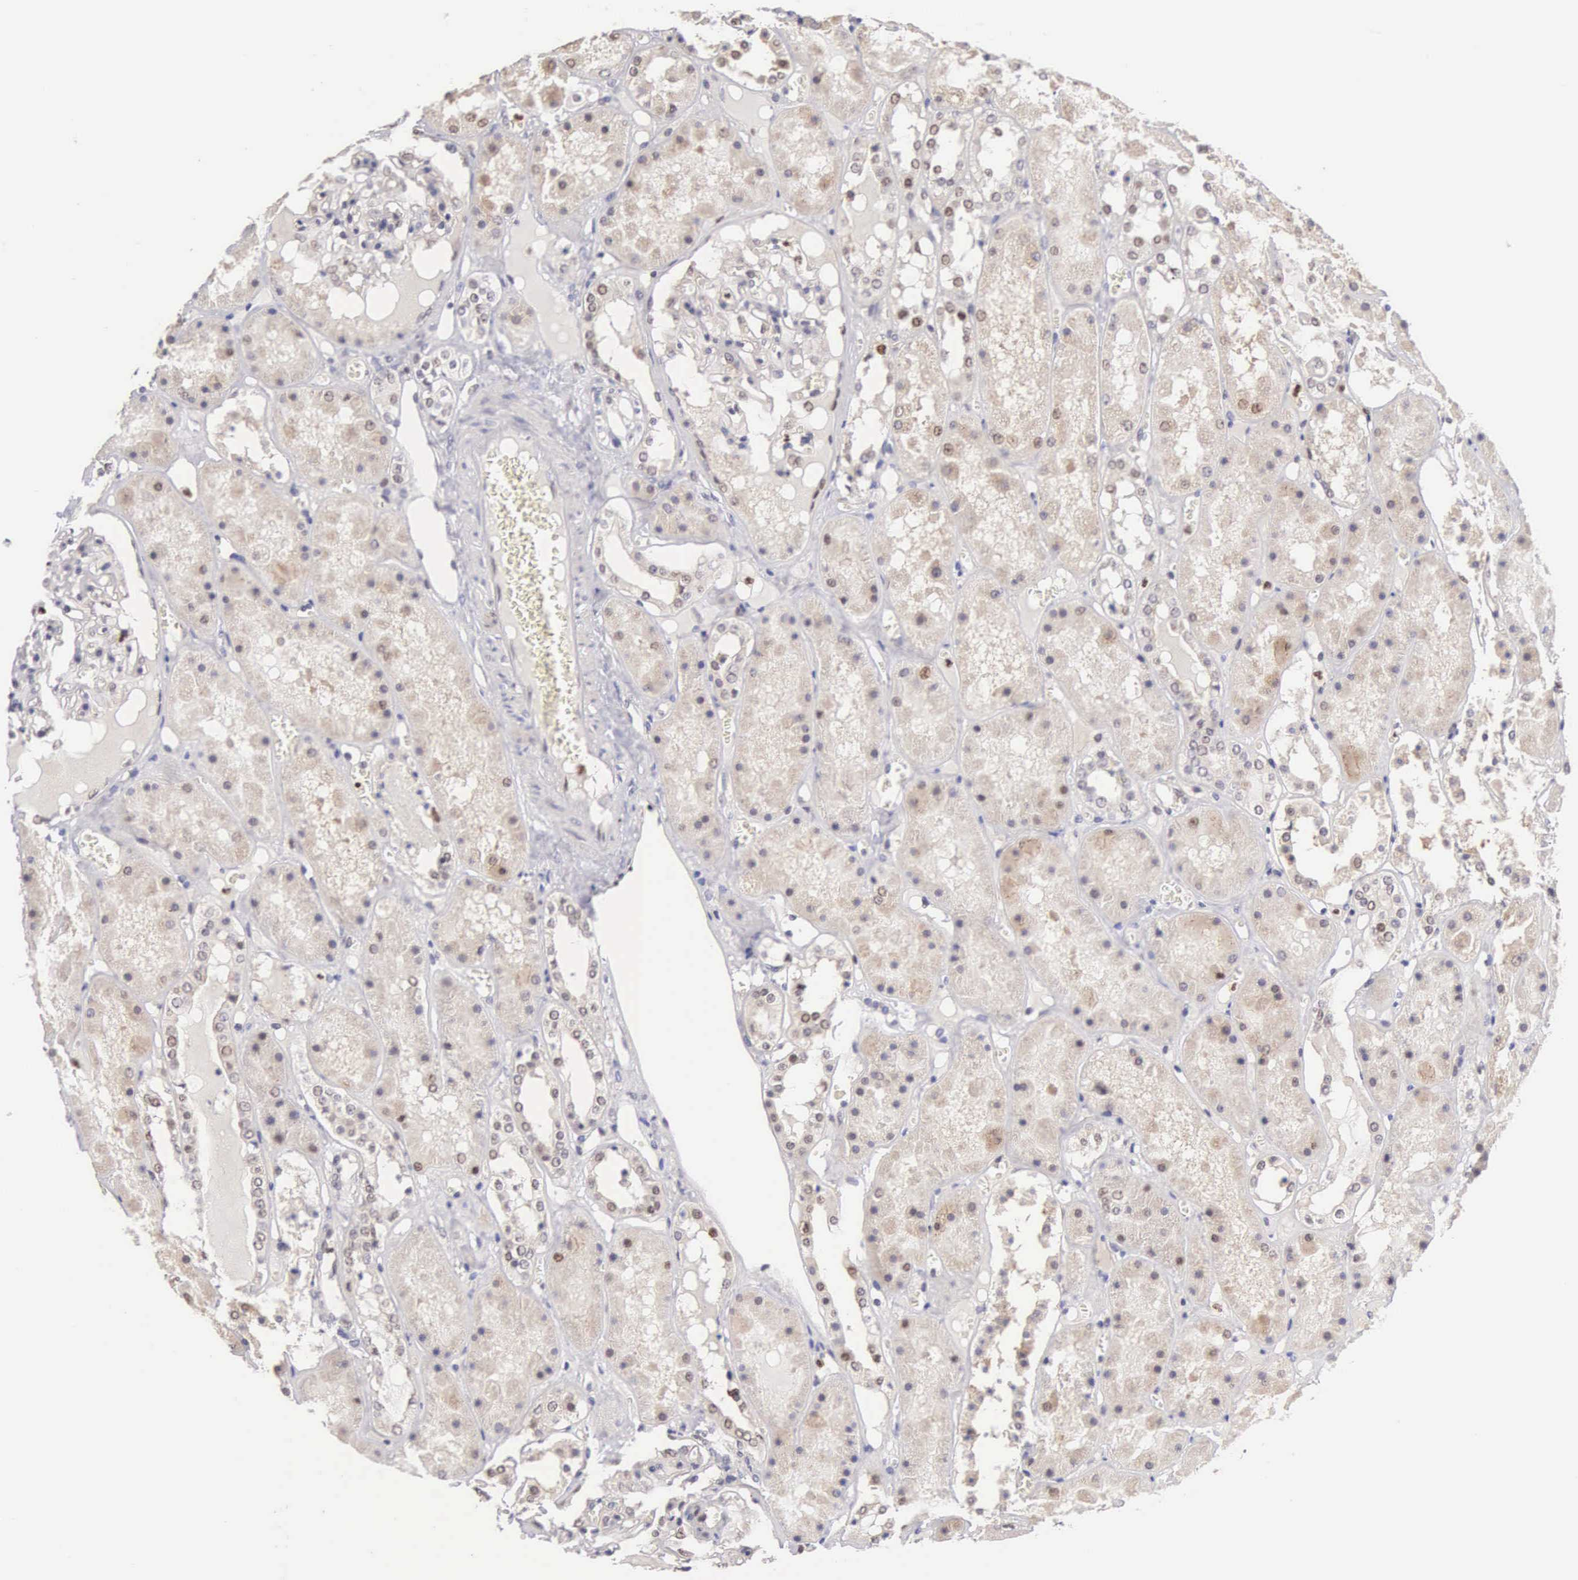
{"staining": {"intensity": "weak", "quantity": "<25%", "location": "nuclear"}, "tissue": "kidney", "cell_type": "Cells in glomeruli", "image_type": "normal", "snomed": [{"axis": "morphology", "description": "Normal tissue, NOS"}, {"axis": "topography", "description": "Kidney"}], "caption": "Immunohistochemistry (IHC) photomicrograph of benign kidney: human kidney stained with DAB displays no significant protein staining in cells in glomeruli. (Immunohistochemistry (IHC), brightfield microscopy, high magnification).", "gene": "GRK3", "patient": {"sex": "male", "age": 36}}